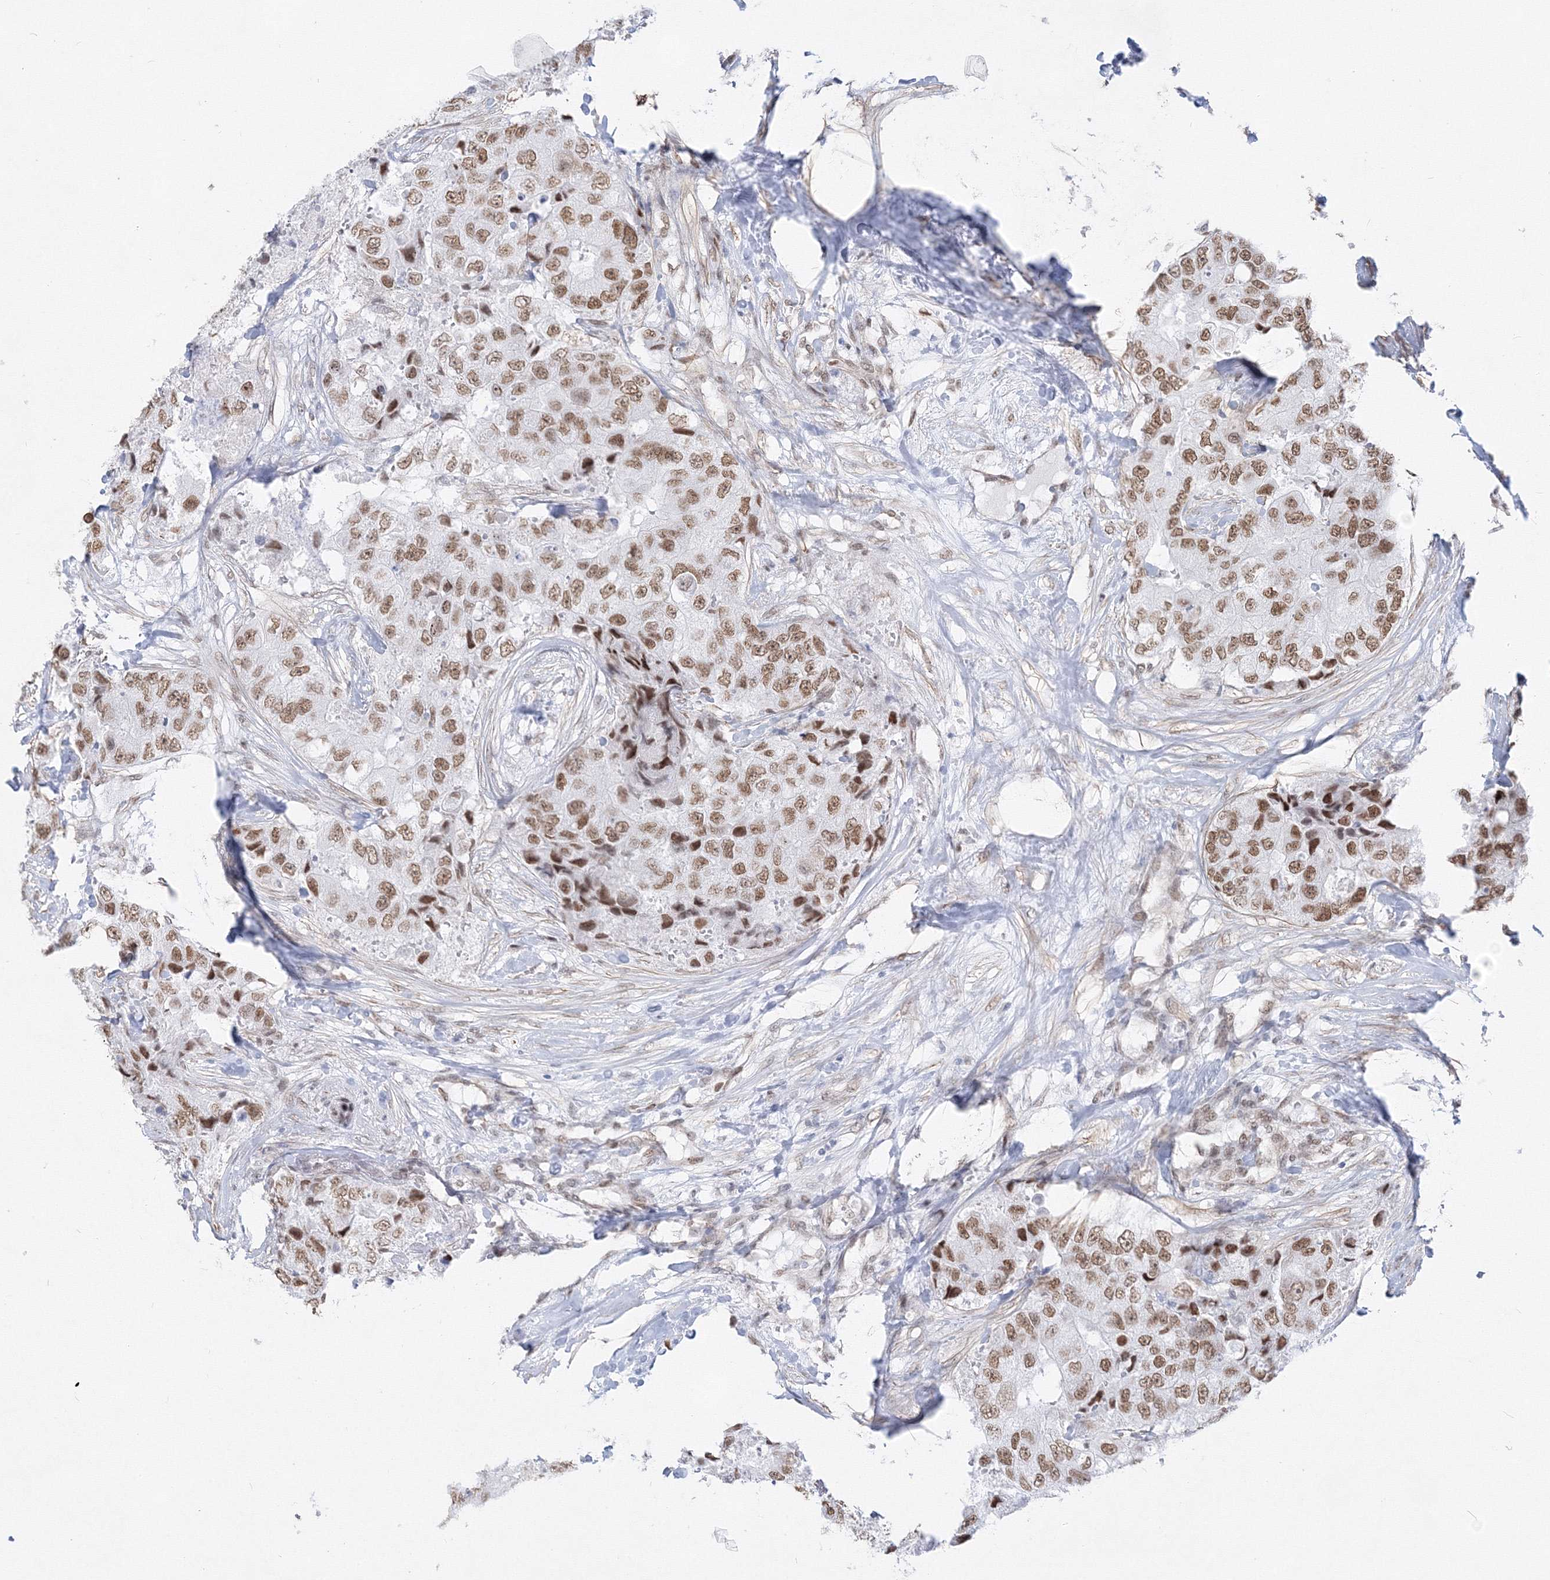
{"staining": {"intensity": "moderate", "quantity": ">75%", "location": "nuclear"}, "tissue": "breast cancer", "cell_type": "Tumor cells", "image_type": "cancer", "snomed": [{"axis": "morphology", "description": "Duct carcinoma"}, {"axis": "topography", "description": "Breast"}], "caption": "Human infiltrating ductal carcinoma (breast) stained with a protein marker exhibits moderate staining in tumor cells.", "gene": "ZNF638", "patient": {"sex": "female", "age": 62}}